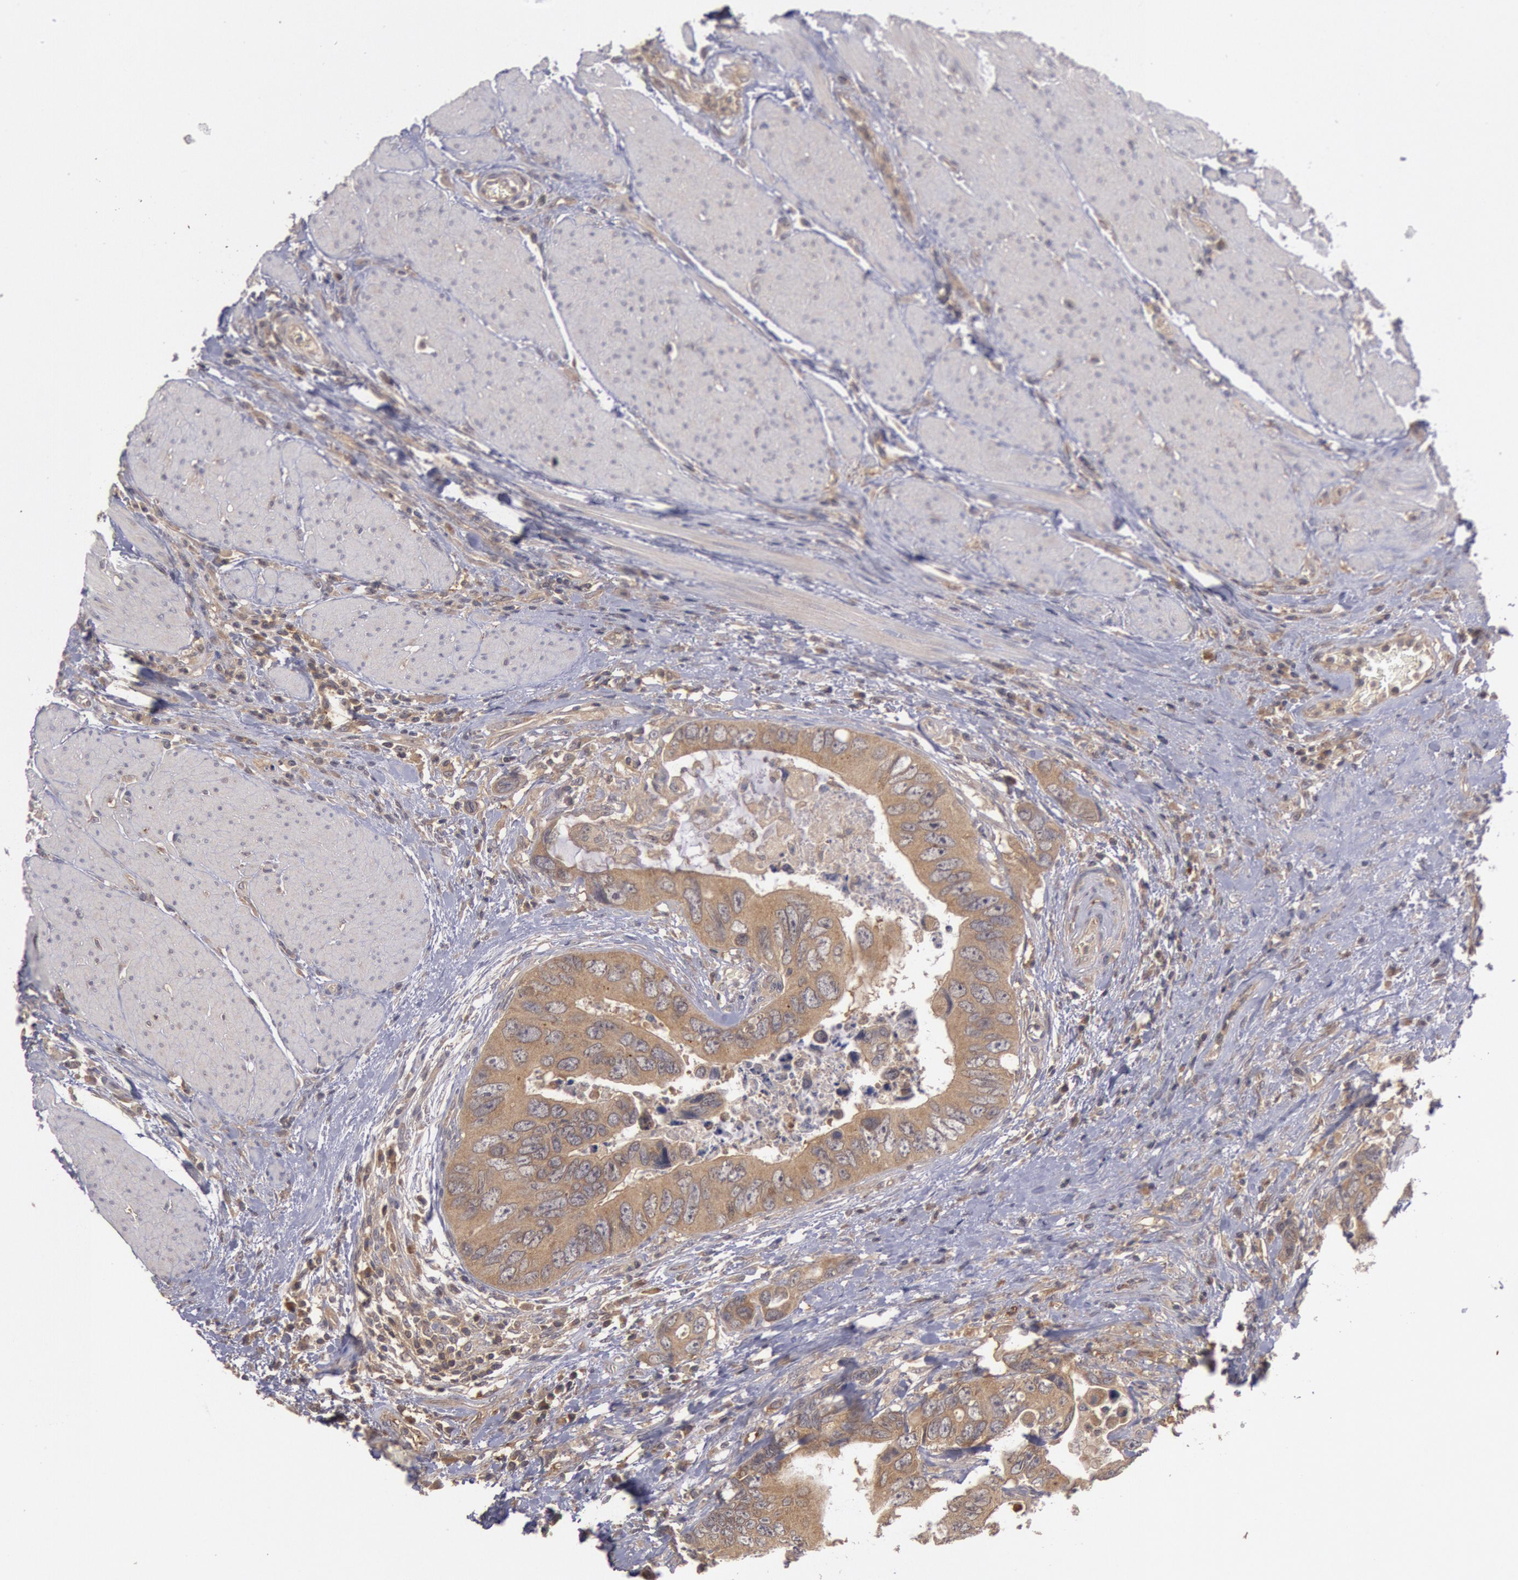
{"staining": {"intensity": "moderate", "quantity": ">75%", "location": "cytoplasmic/membranous"}, "tissue": "colorectal cancer", "cell_type": "Tumor cells", "image_type": "cancer", "snomed": [{"axis": "morphology", "description": "Adenocarcinoma, NOS"}, {"axis": "topography", "description": "Rectum"}], "caption": "Protein staining of adenocarcinoma (colorectal) tissue displays moderate cytoplasmic/membranous staining in about >75% of tumor cells. (IHC, brightfield microscopy, high magnification).", "gene": "BRAF", "patient": {"sex": "female", "age": 67}}